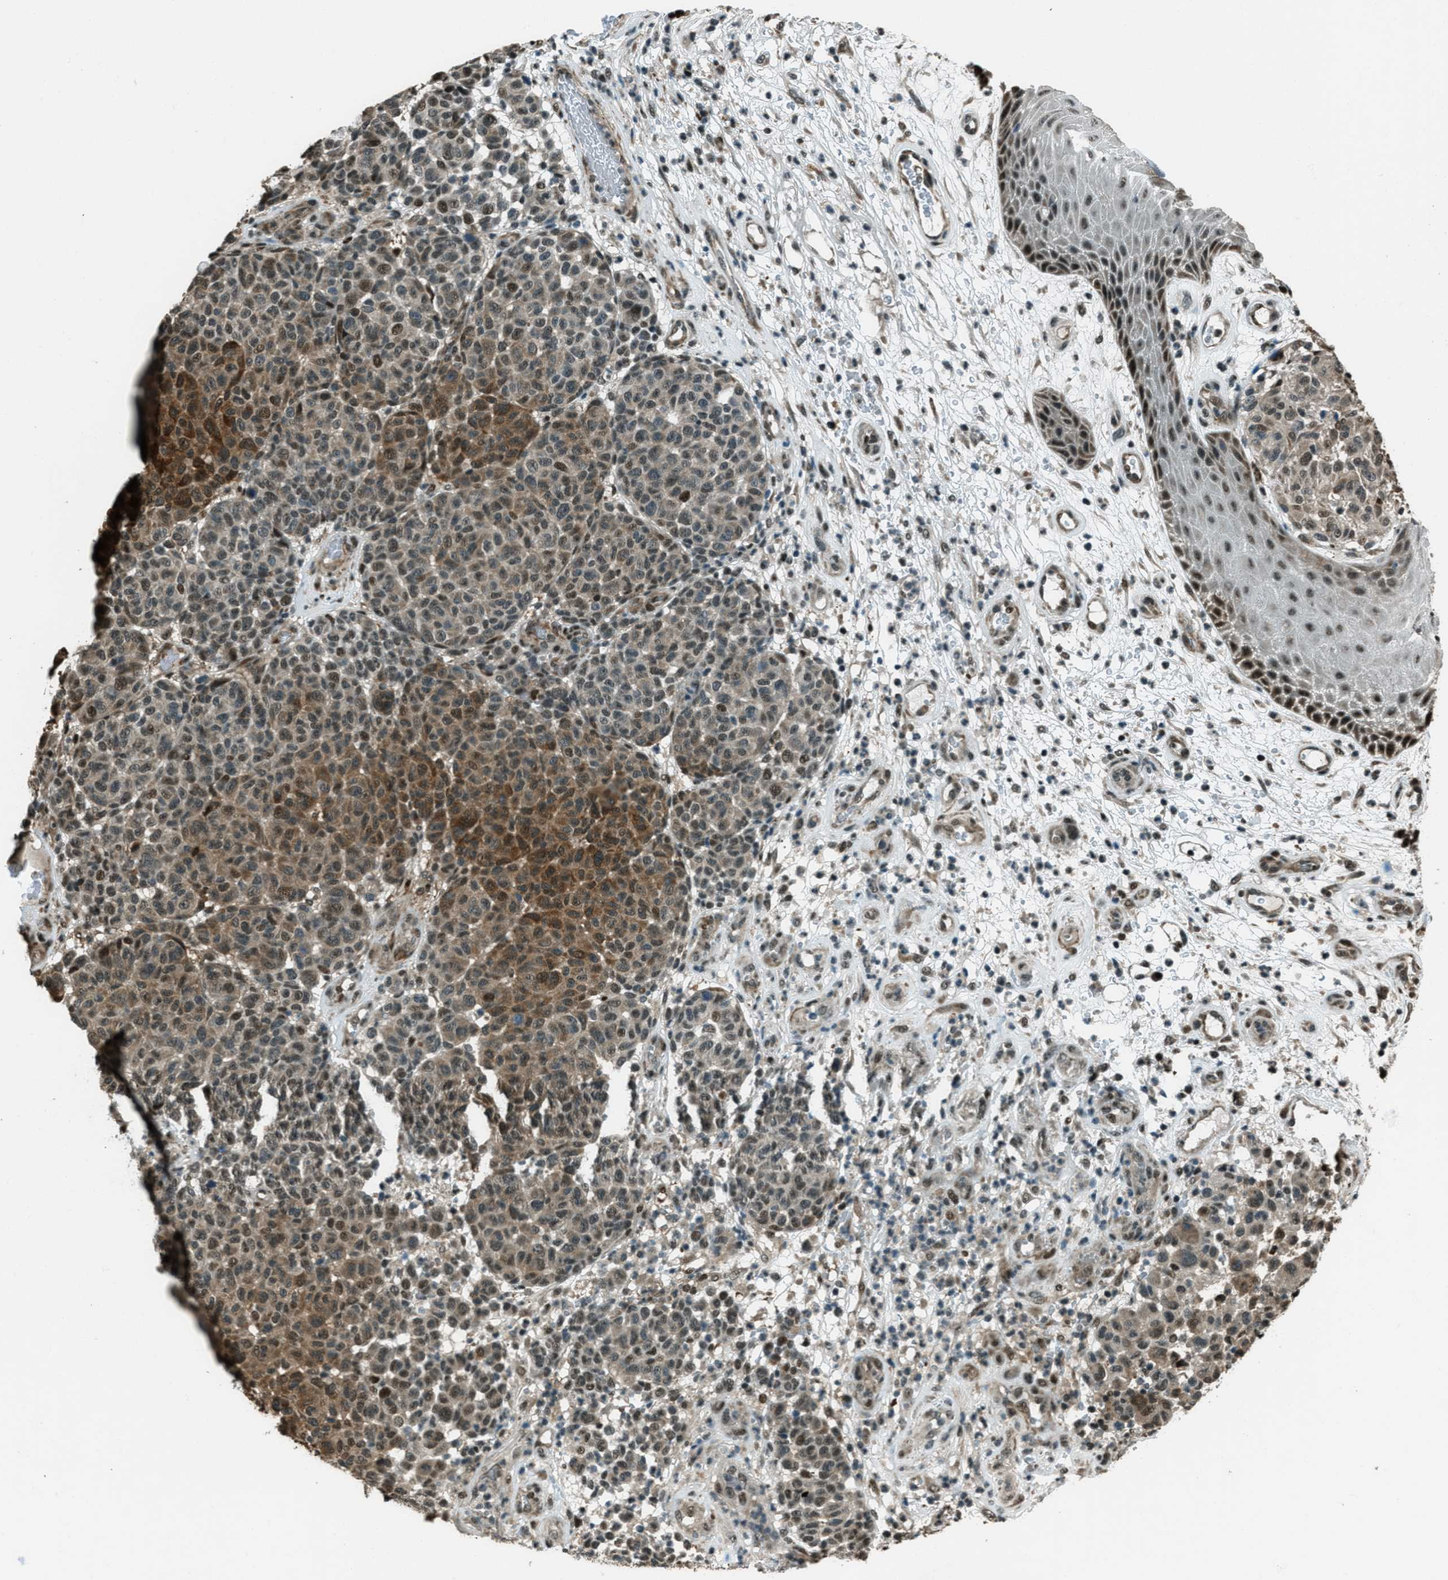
{"staining": {"intensity": "moderate", "quantity": ">75%", "location": "cytoplasmic/membranous,nuclear"}, "tissue": "melanoma", "cell_type": "Tumor cells", "image_type": "cancer", "snomed": [{"axis": "morphology", "description": "Malignant melanoma, NOS"}, {"axis": "topography", "description": "Skin"}], "caption": "An image of human malignant melanoma stained for a protein exhibits moderate cytoplasmic/membranous and nuclear brown staining in tumor cells. (brown staining indicates protein expression, while blue staining denotes nuclei).", "gene": "TARDBP", "patient": {"sex": "male", "age": 59}}